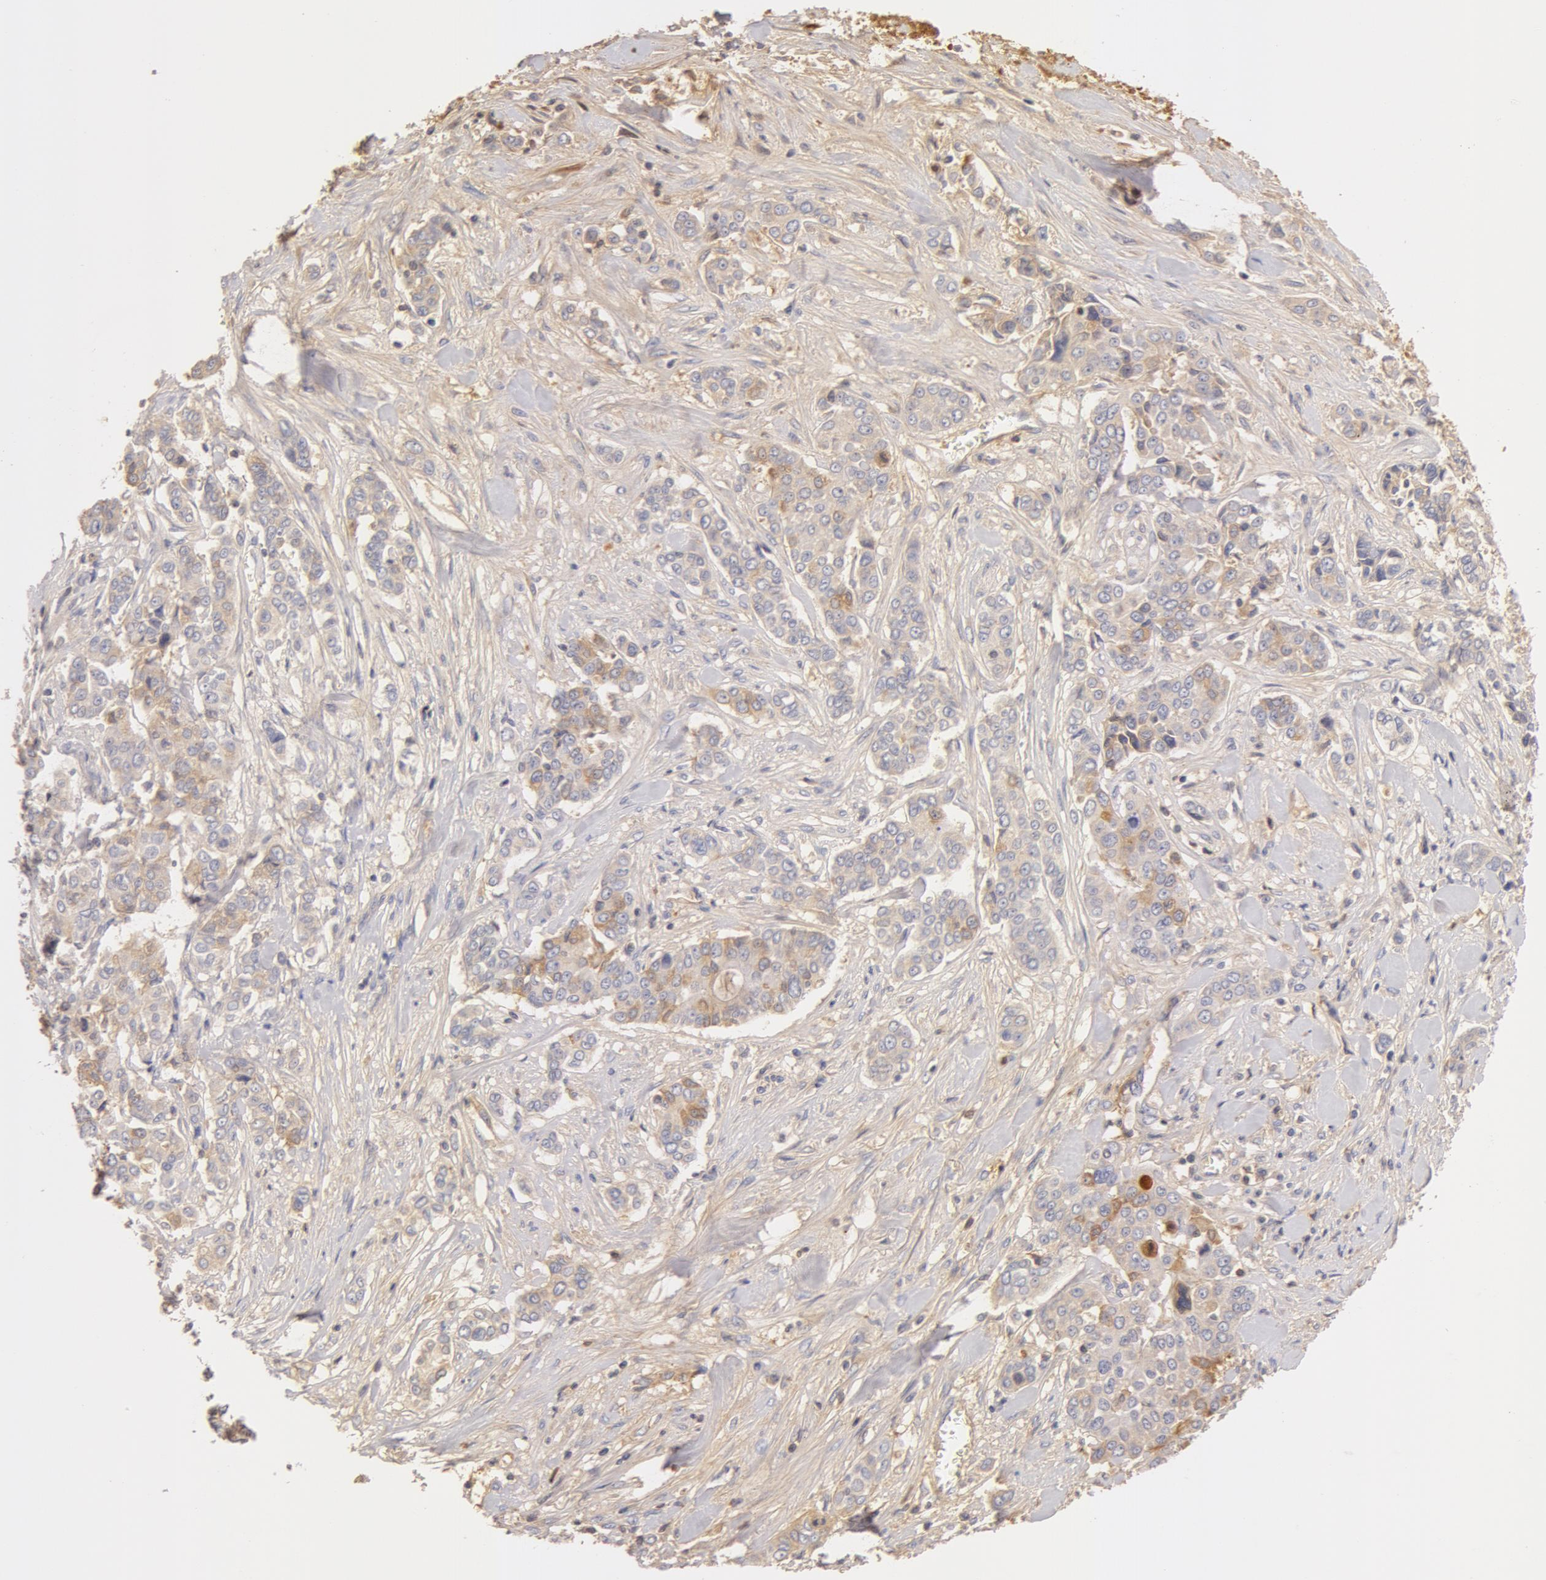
{"staining": {"intensity": "weak", "quantity": ">75%", "location": "cytoplasmic/membranous"}, "tissue": "pancreatic cancer", "cell_type": "Tumor cells", "image_type": "cancer", "snomed": [{"axis": "morphology", "description": "Adenocarcinoma, NOS"}, {"axis": "topography", "description": "Pancreas"}], "caption": "Human pancreatic cancer stained for a protein (brown) displays weak cytoplasmic/membranous positive expression in about >75% of tumor cells.", "gene": "GC", "patient": {"sex": "female", "age": 52}}